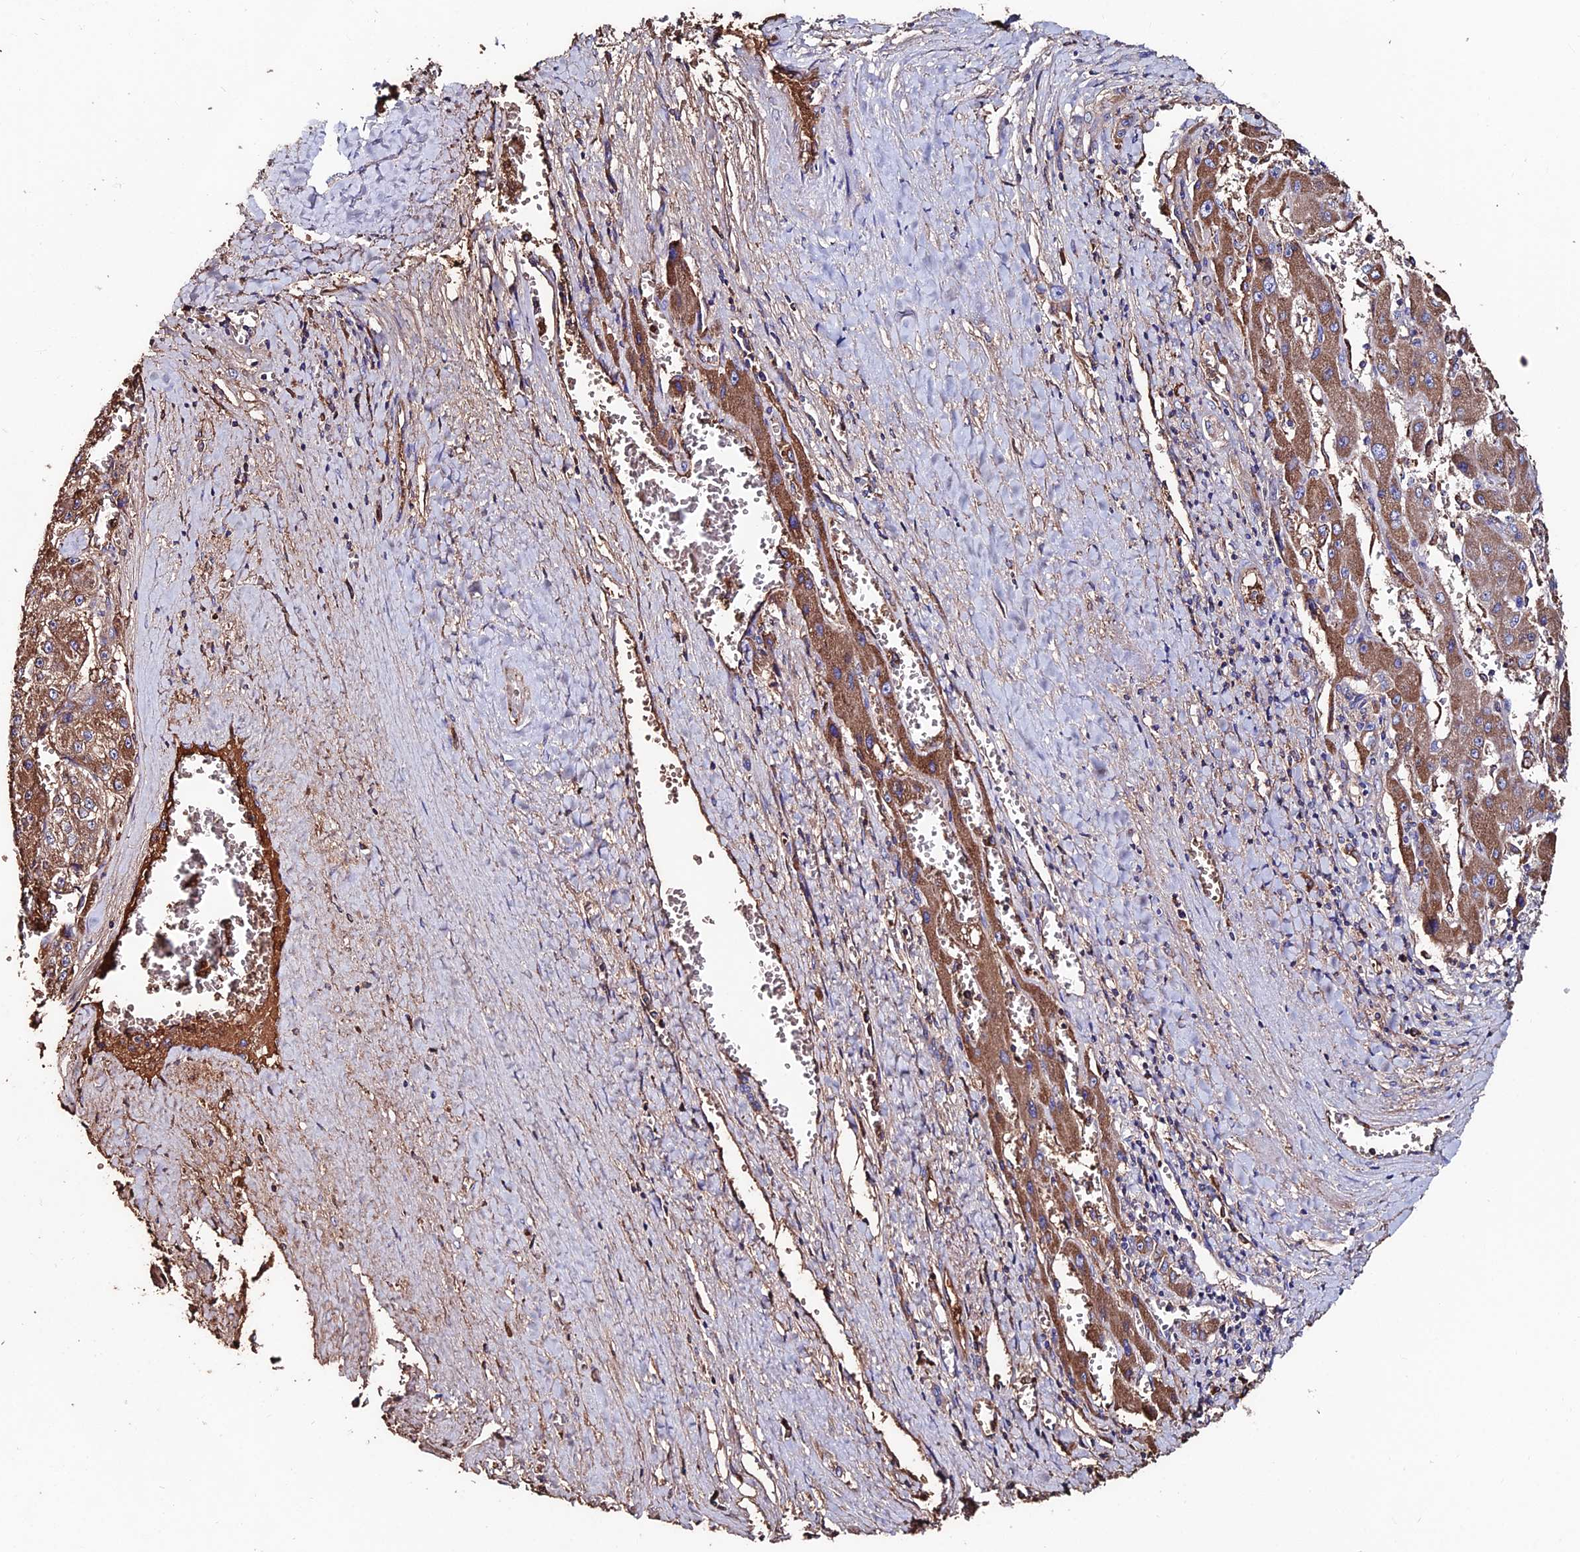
{"staining": {"intensity": "moderate", "quantity": ">75%", "location": "cytoplasmic/membranous"}, "tissue": "liver cancer", "cell_type": "Tumor cells", "image_type": "cancer", "snomed": [{"axis": "morphology", "description": "Carcinoma, Hepatocellular, NOS"}, {"axis": "topography", "description": "Liver"}], "caption": "This histopathology image displays IHC staining of hepatocellular carcinoma (liver), with medium moderate cytoplasmic/membranous expression in about >75% of tumor cells.", "gene": "SLC25A16", "patient": {"sex": "female", "age": 73}}